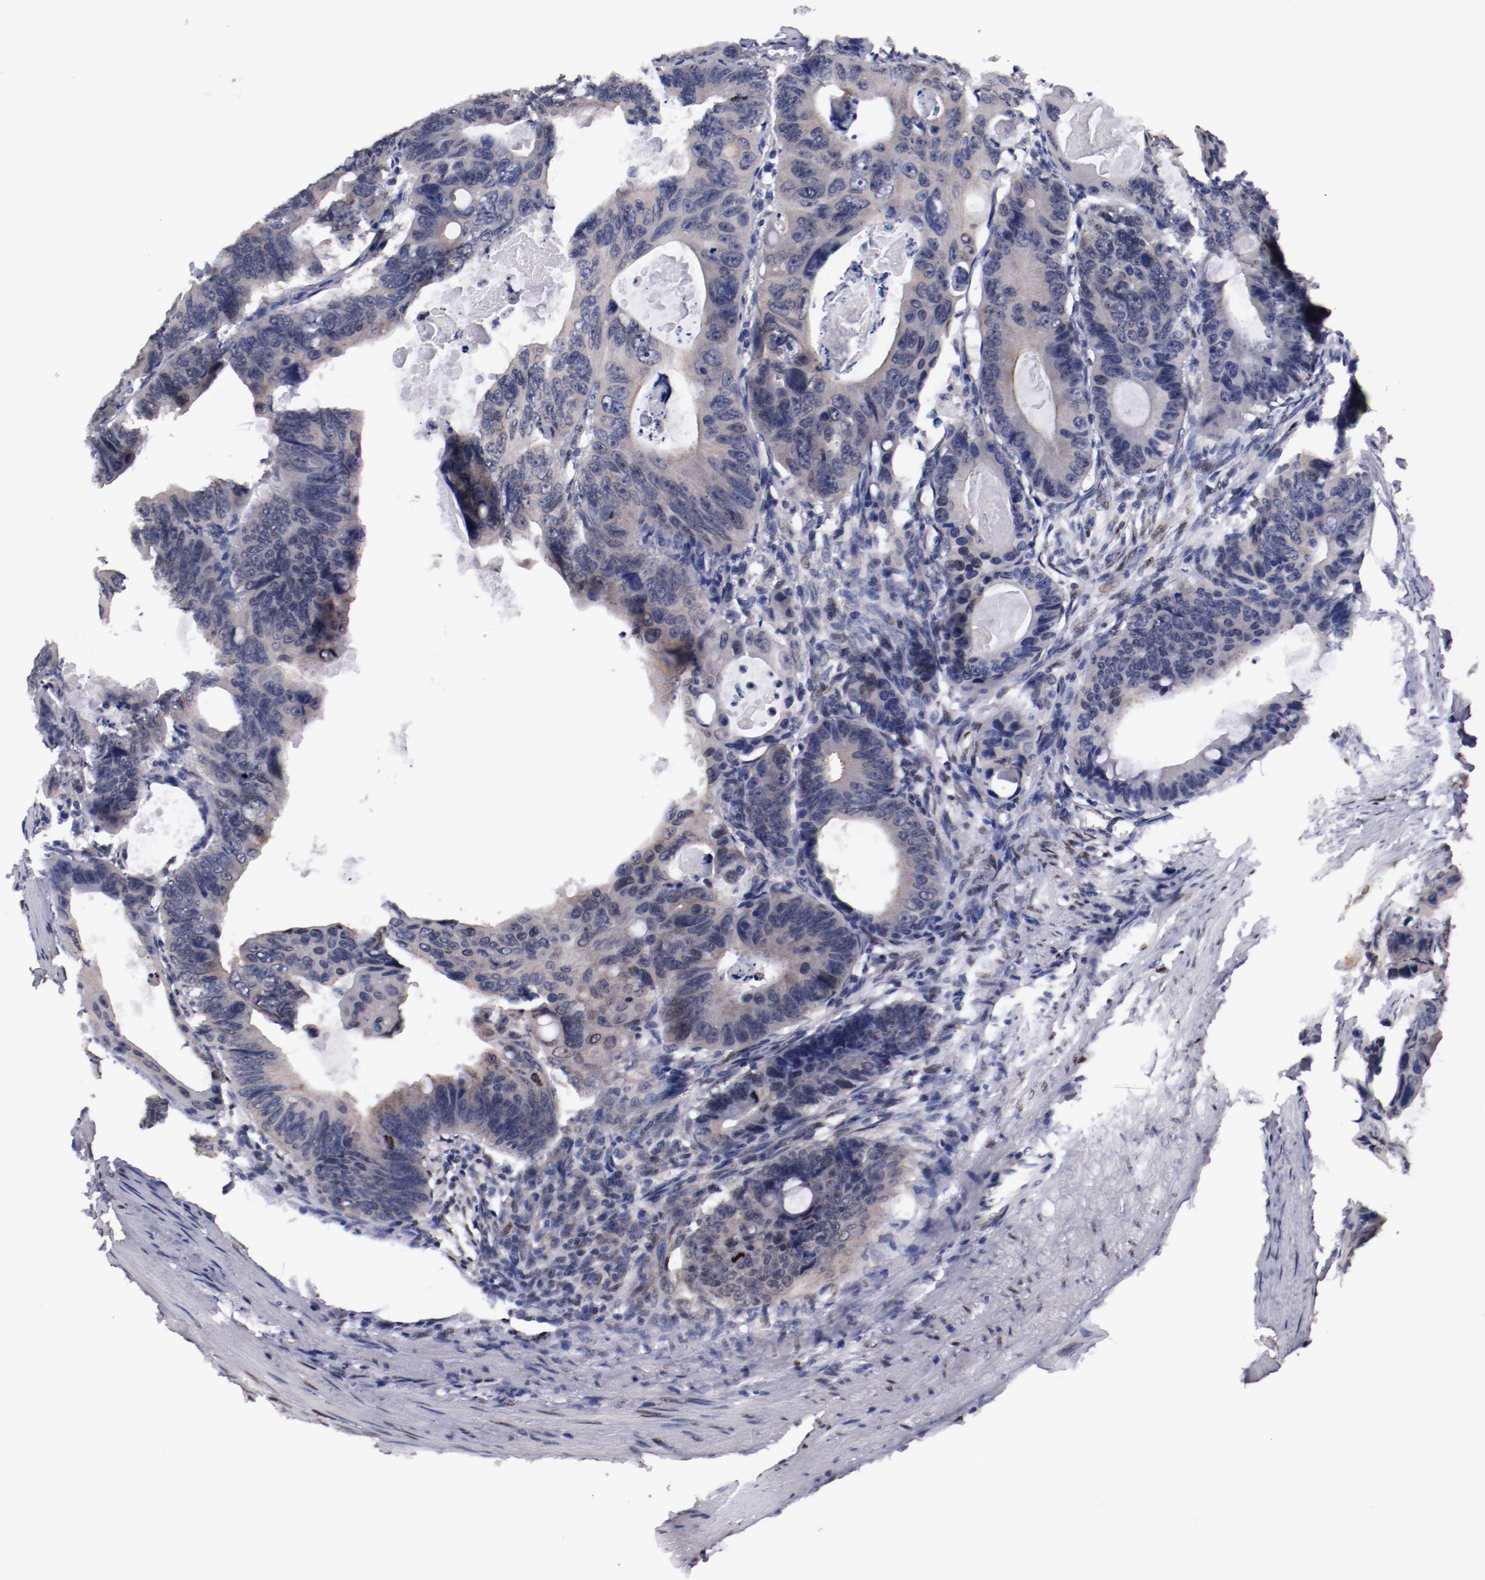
{"staining": {"intensity": "weak", "quantity": ">75%", "location": "cytoplasmic/membranous"}, "tissue": "colorectal cancer", "cell_type": "Tumor cells", "image_type": "cancer", "snomed": [{"axis": "morphology", "description": "Adenocarcinoma, NOS"}, {"axis": "topography", "description": "Colon"}], "caption": "Adenocarcinoma (colorectal) stained with immunohistochemistry demonstrates weak cytoplasmic/membranous positivity in approximately >75% of tumor cells.", "gene": "FAM81A", "patient": {"sex": "female", "age": 55}}